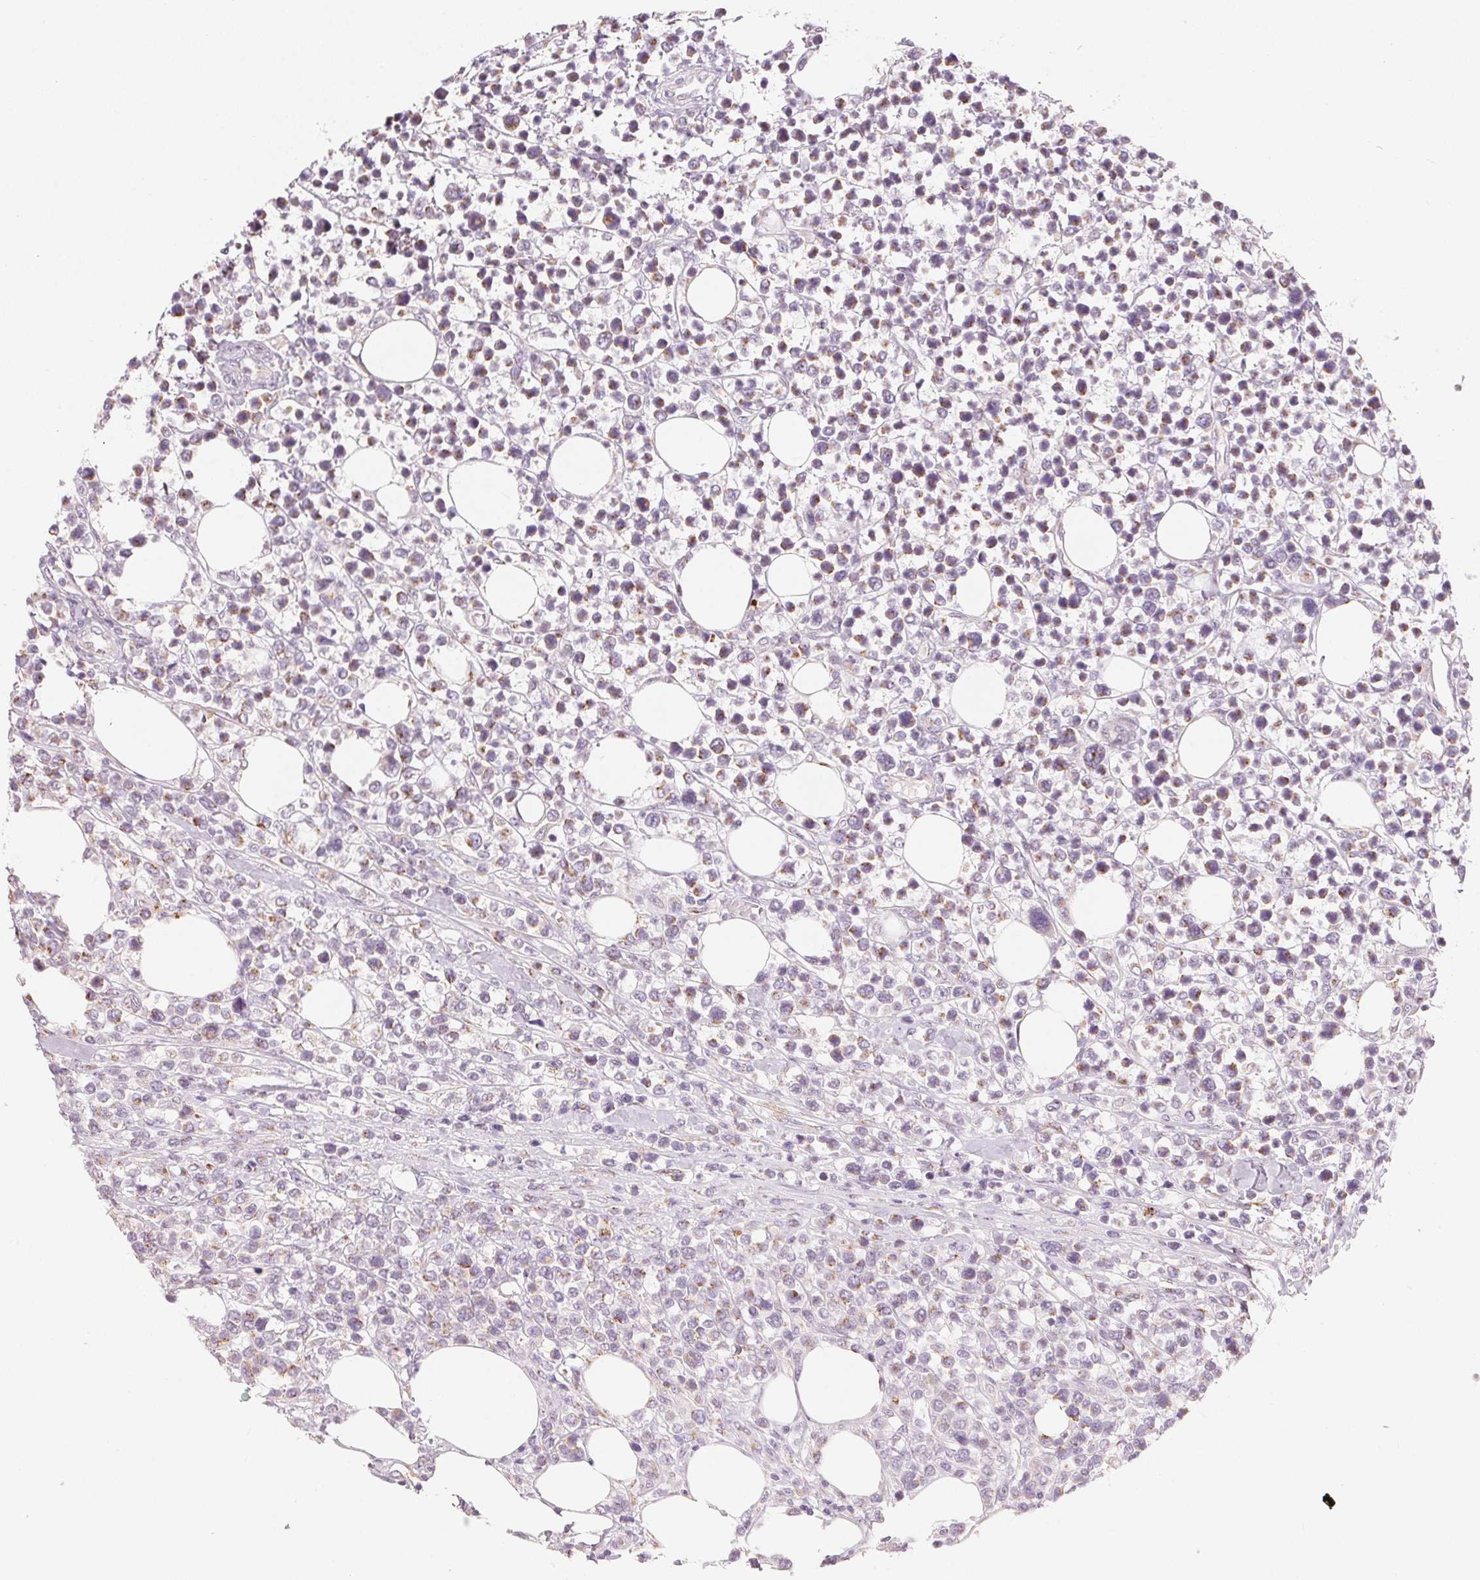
{"staining": {"intensity": "negative", "quantity": "none", "location": "none"}, "tissue": "lymphoma", "cell_type": "Tumor cells", "image_type": "cancer", "snomed": [{"axis": "morphology", "description": "Malignant lymphoma, non-Hodgkin's type, High grade"}, {"axis": "topography", "description": "Soft tissue"}], "caption": "This is an IHC histopathology image of human lymphoma. There is no staining in tumor cells.", "gene": "DRAM2", "patient": {"sex": "female", "age": 56}}